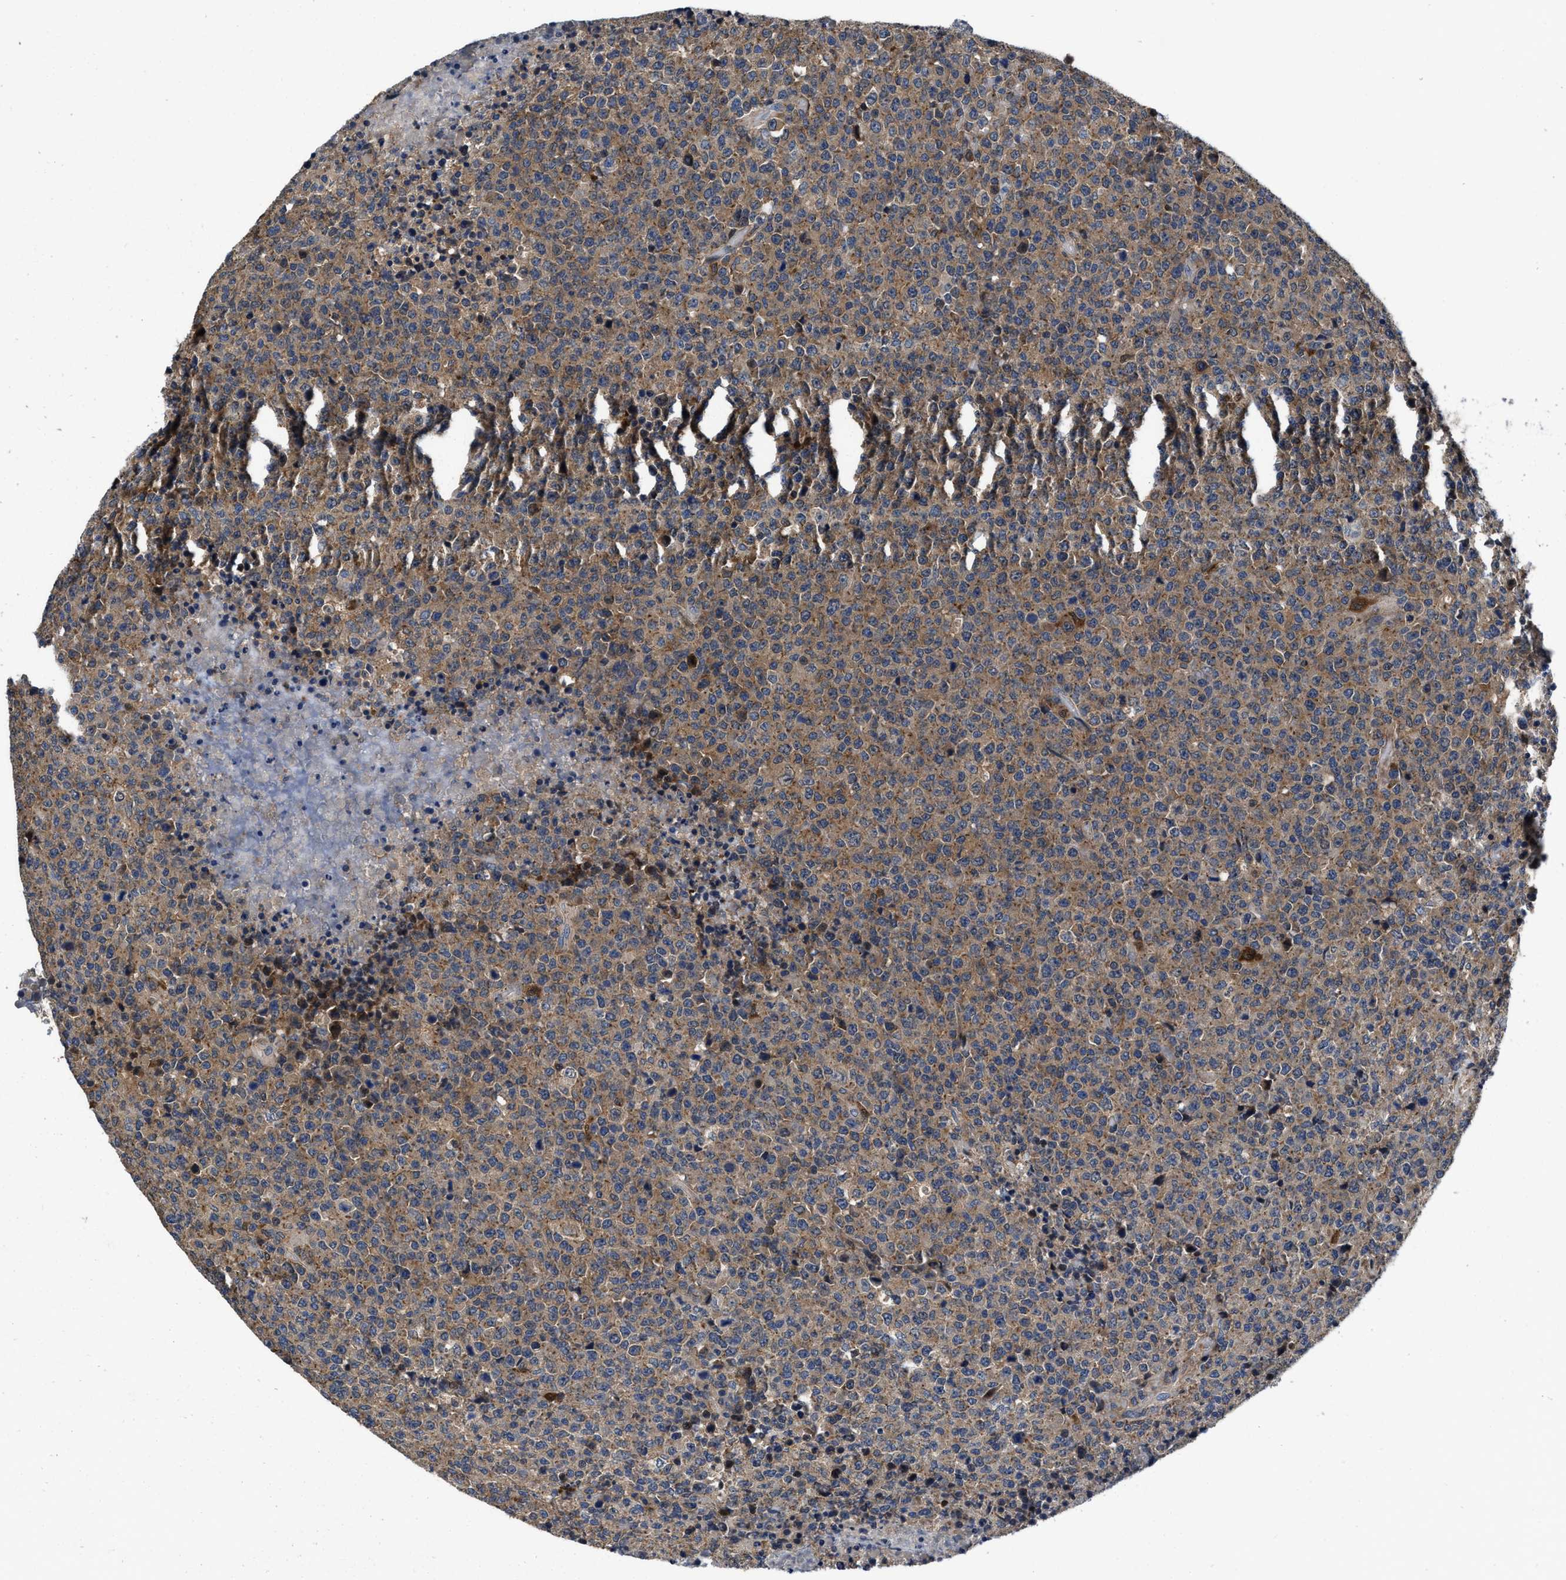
{"staining": {"intensity": "moderate", "quantity": ">75%", "location": "cytoplasmic/membranous"}, "tissue": "lymphoma", "cell_type": "Tumor cells", "image_type": "cancer", "snomed": [{"axis": "morphology", "description": "Malignant lymphoma, non-Hodgkin's type, High grade"}, {"axis": "topography", "description": "Lymph node"}], "caption": "There is medium levels of moderate cytoplasmic/membranous expression in tumor cells of lymphoma, as demonstrated by immunohistochemical staining (brown color).", "gene": "RGS10", "patient": {"sex": "male", "age": 13}}